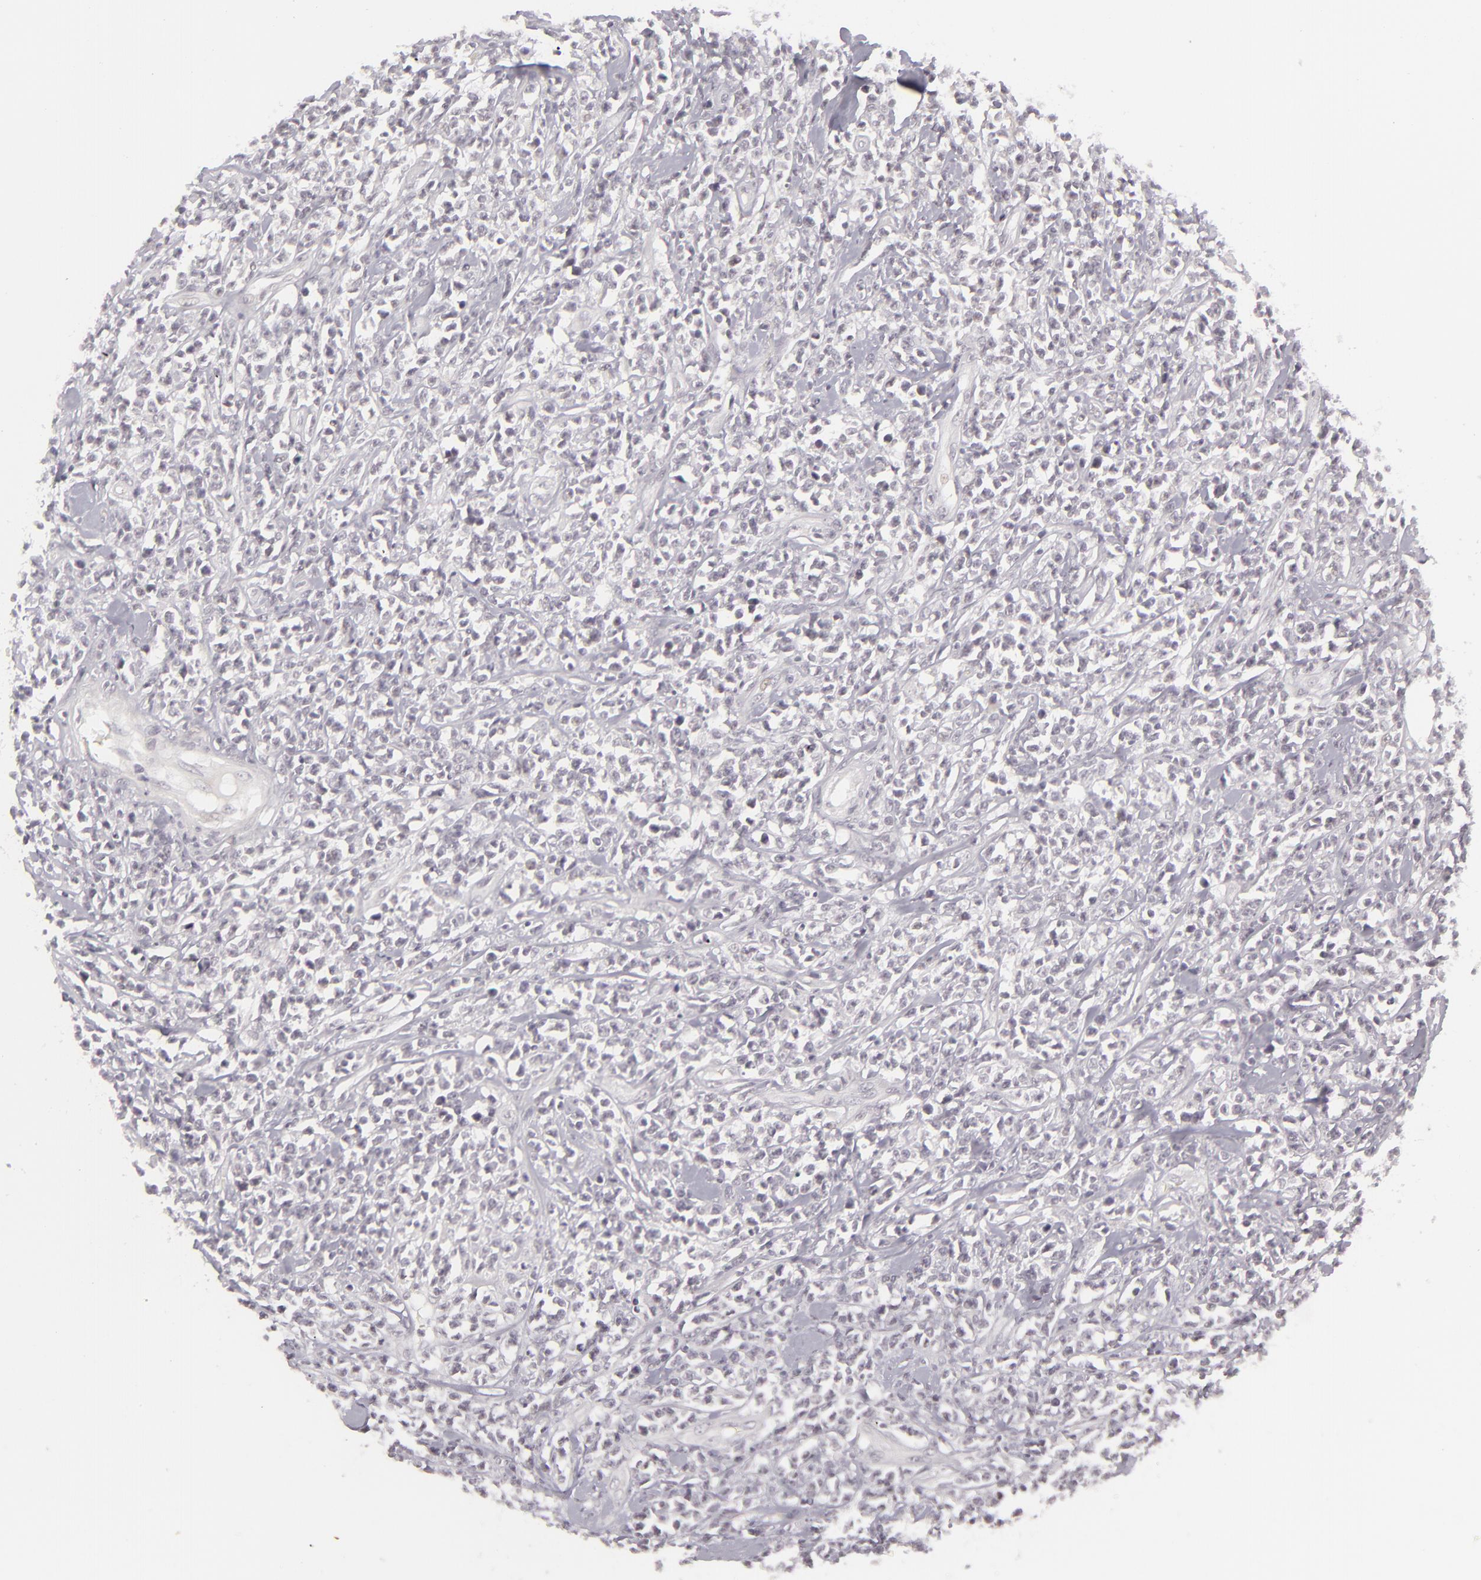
{"staining": {"intensity": "negative", "quantity": "none", "location": "none"}, "tissue": "lymphoma", "cell_type": "Tumor cells", "image_type": "cancer", "snomed": [{"axis": "morphology", "description": "Malignant lymphoma, non-Hodgkin's type, High grade"}, {"axis": "topography", "description": "Colon"}], "caption": "Immunohistochemistry (IHC) of lymphoma demonstrates no expression in tumor cells. Brightfield microscopy of immunohistochemistry stained with DAB (brown) and hematoxylin (blue), captured at high magnification.", "gene": "DLG3", "patient": {"sex": "male", "age": 82}}